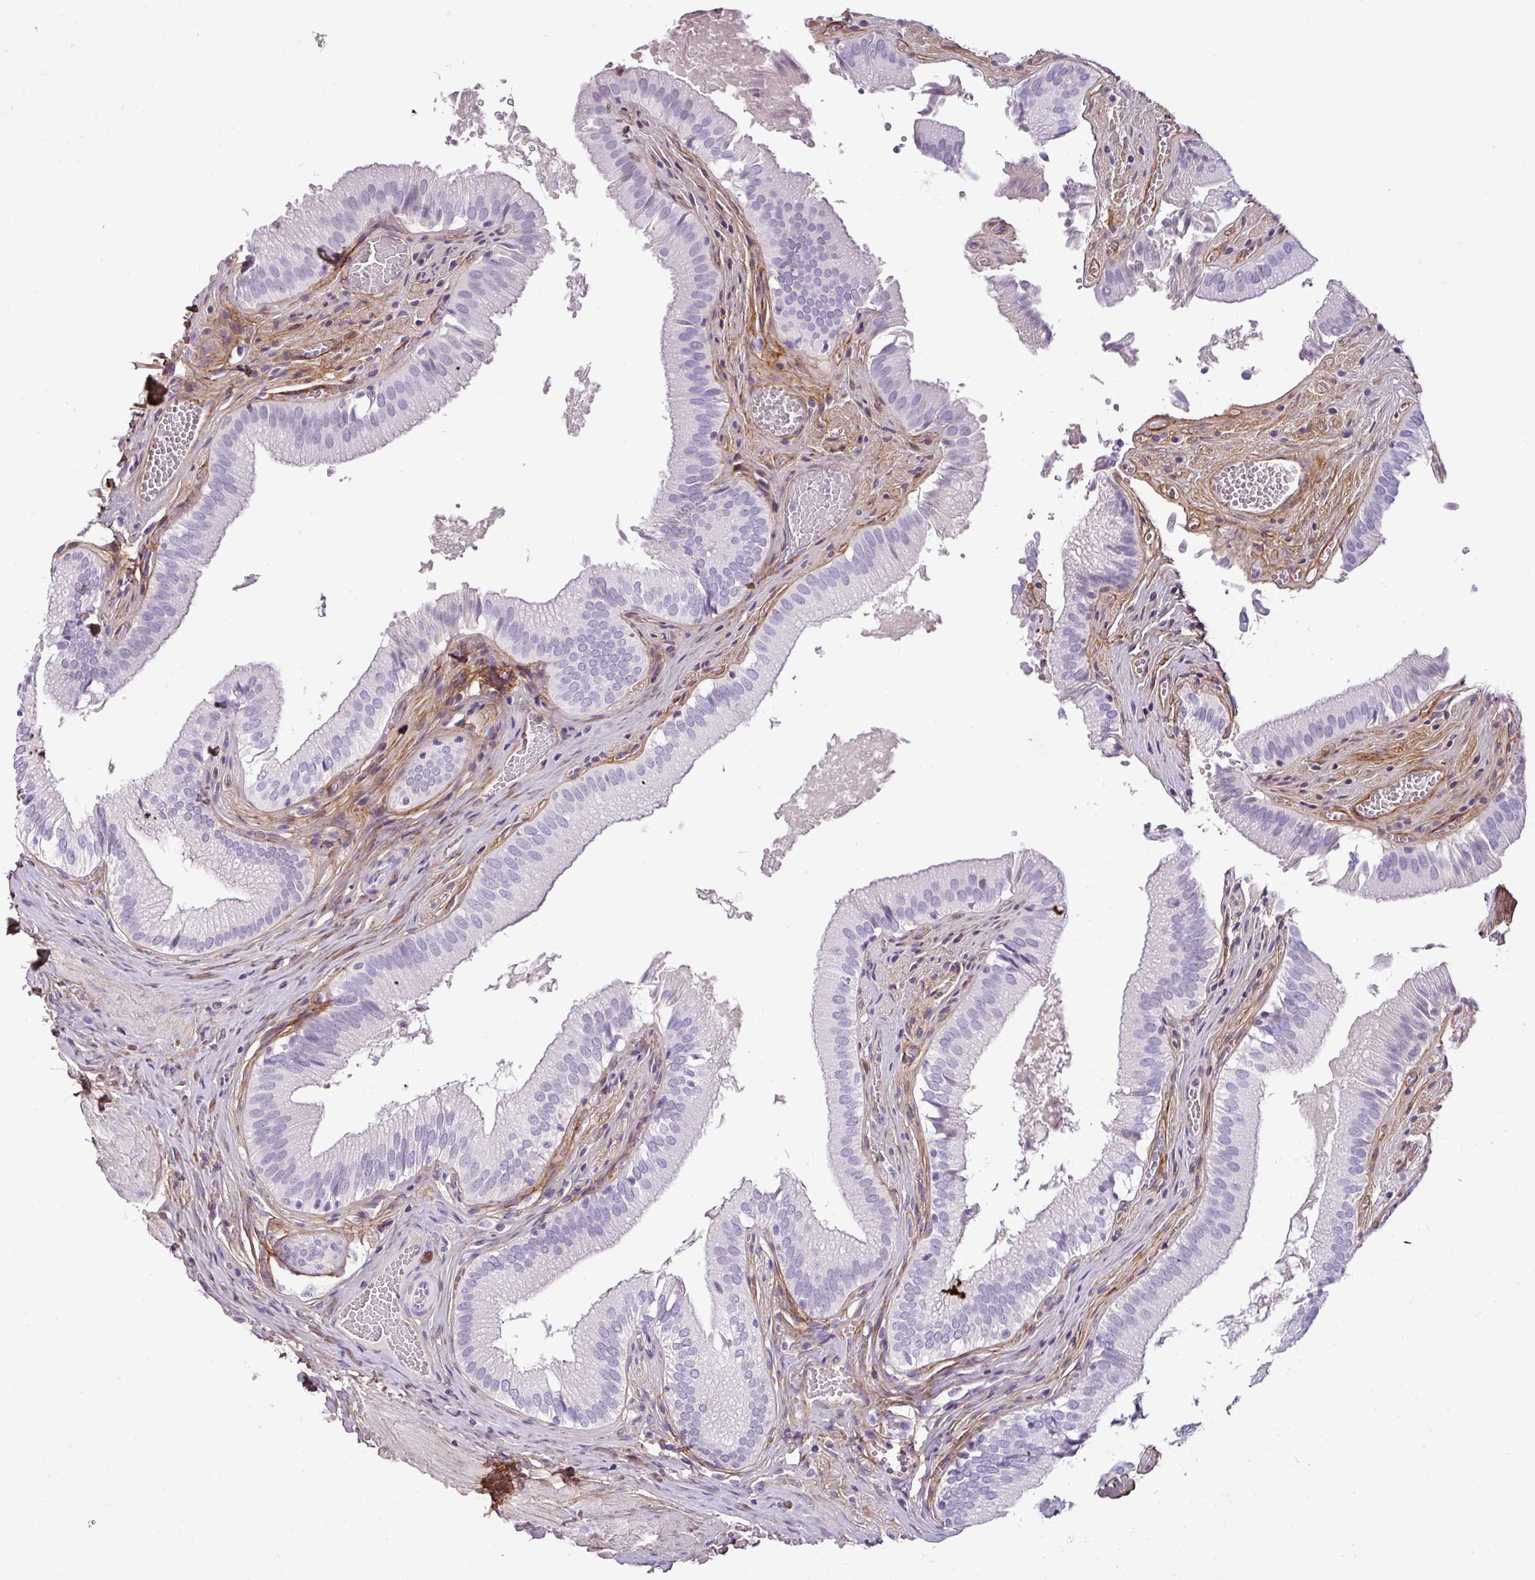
{"staining": {"intensity": "negative", "quantity": "none", "location": "none"}, "tissue": "gallbladder", "cell_type": "Glandular cells", "image_type": "normal", "snomed": [{"axis": "morphology", "description": "Normal tissue, NOS"}, {"axis": "topography", "description": "Gallbladder"}, {"axis": "topography", "description": "Peripheral nerve tissue"}], "caption": "Immunohistochemical staining of unremarkable human gallbladder demonstrates no significant staining in glandular cells. (Stains: DAB (3,3'-diaminobenzidine) immunohistochemistry with hematoxylin counter stain, Microscopy: brightfield microscopy at high magnification).", "gene": "PARD6G", "patient": {"sex": "male", "age": 17}}